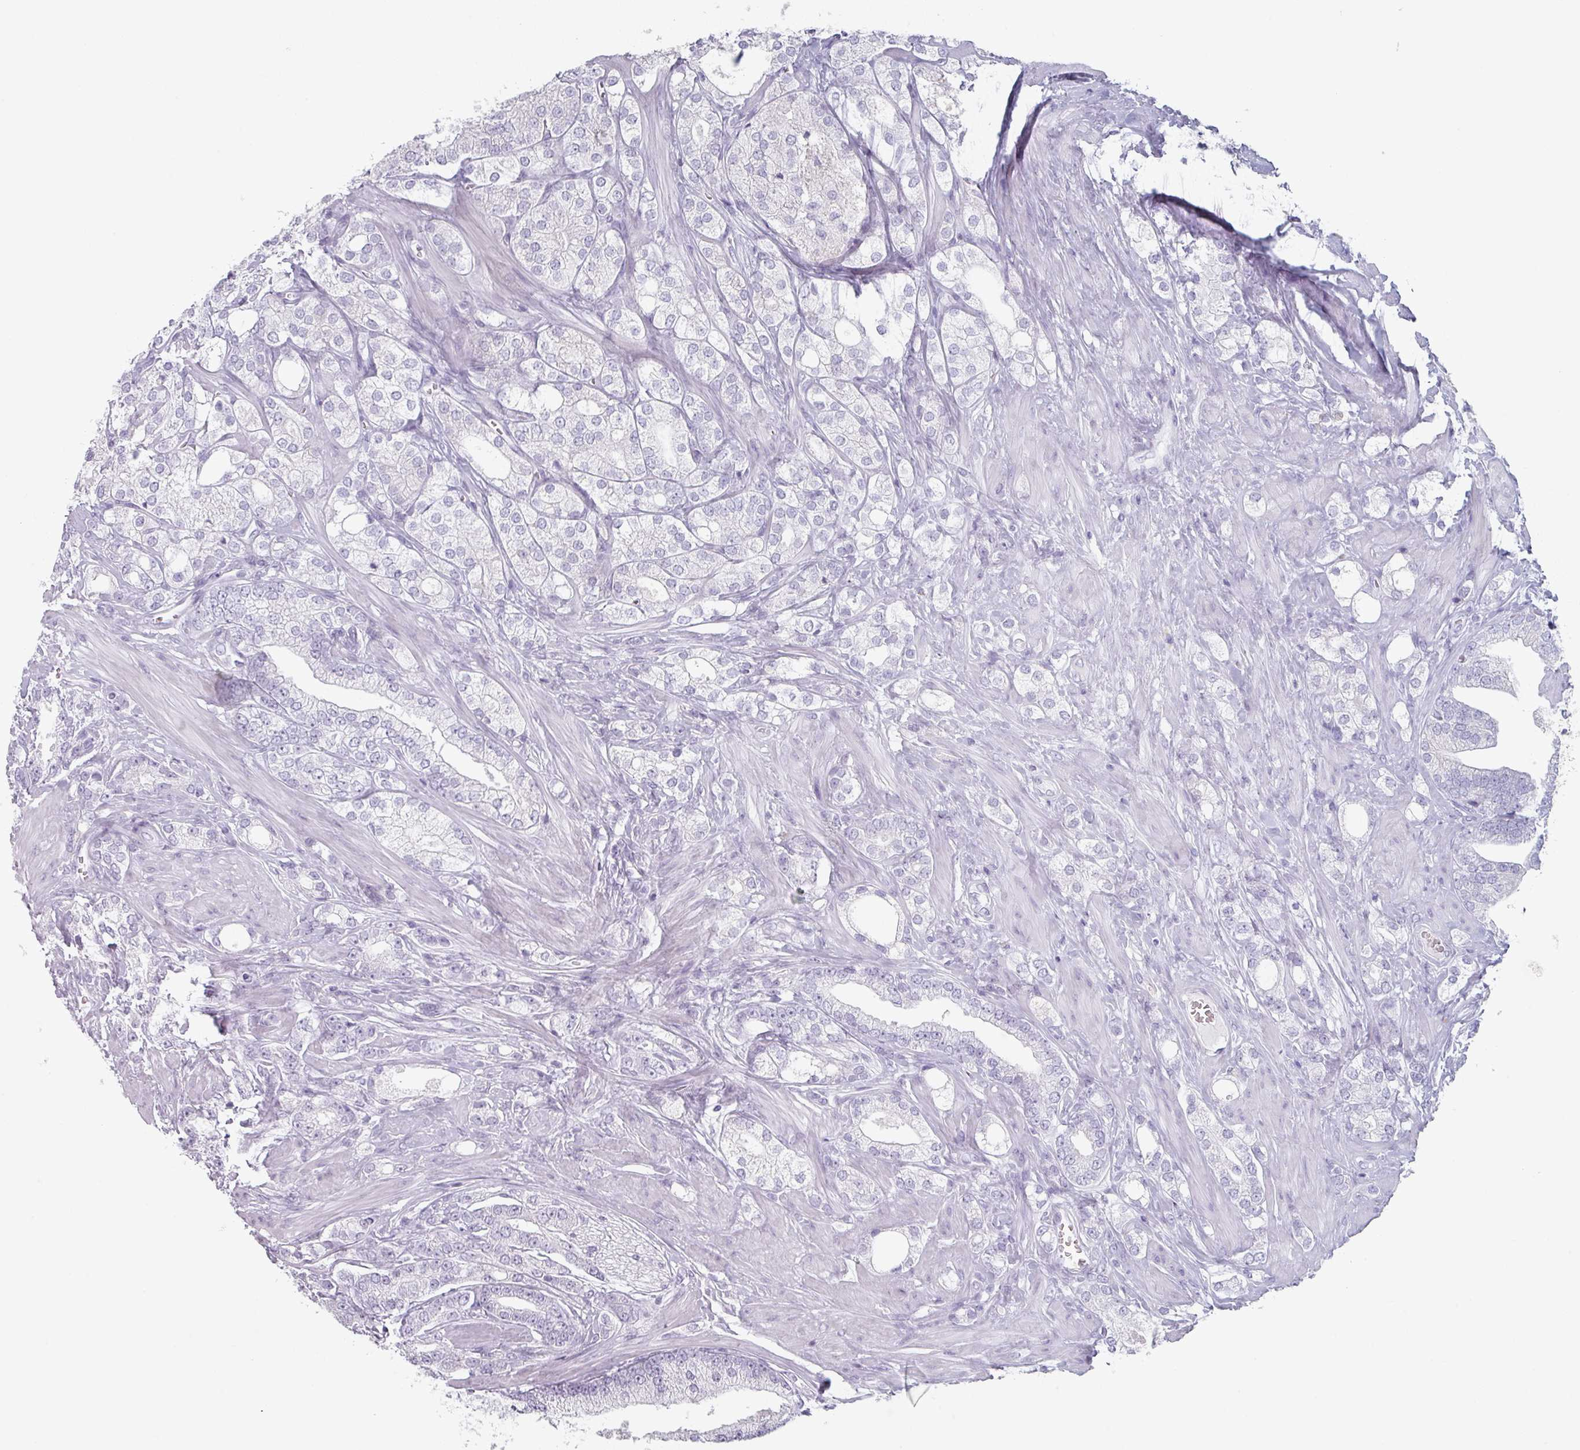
{"staining": {"intensity": "negative", "quantity": "none", "location": "none"}, "tissue": "prostate cancer", "cell_type": "Tumor cells", "image_type": "cancer", "snomed": [{"axis": "morphology", "description": "Adenocarcinoma, High grade"}, {"axis": "topography", "description": "Prostate"}], "caption": "Immunohistochemical staining of human prostate cancer (high-grade adenocarcinoma) shows no significant staining in tumor cells. The staining is performed using DAB brown chromogen with nuclei counter-stained in using hematoxylin.", "gene": "SLC35G2", "patient": {"sex": "male", "age": 50}}